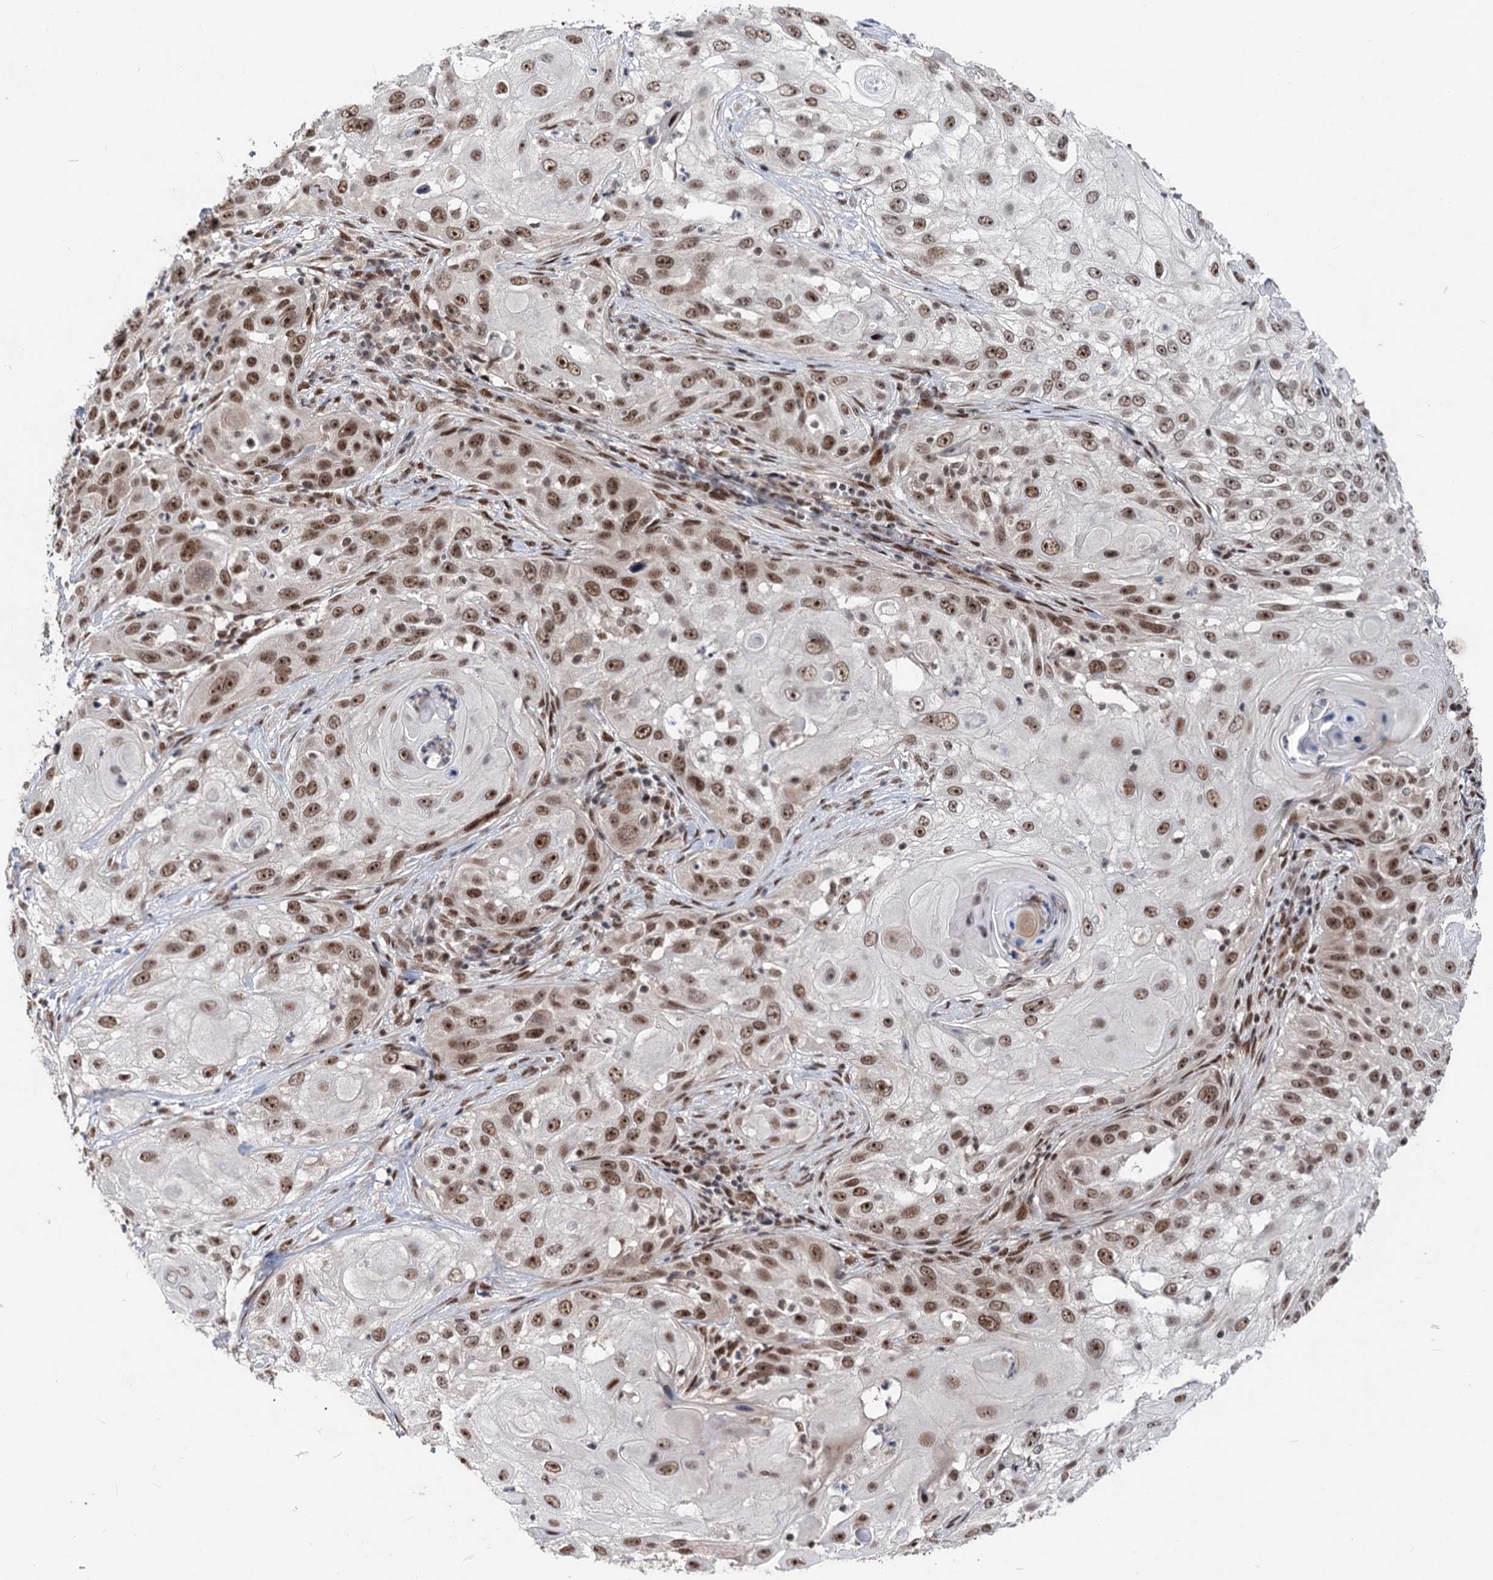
{"staining": {"intensity": "moderate", "quantity": ">75%", "location": "nuclear"}, "tissue": "skin cancer", "cell_type": "Tumor cells", "image_type": "cancer", "snomed": [{"axis": "morphology", "description": "Squamous cell carcinoma, NOS"}, {"axis": "topography", "description": "Skin"}], "caption": "Tumor cells demonstrate medium levels of moderate nuclear expression in approximately >75% of cells in skin squamous cell carcinoma. Using DAB (3,3'-diaminobenzidine) (brown) and hematoxylin (blue) stains, captured at high magnification using brightfield microscopy.", "gene": "MAML1", "patient": {"sex": "female", "age": 44}}